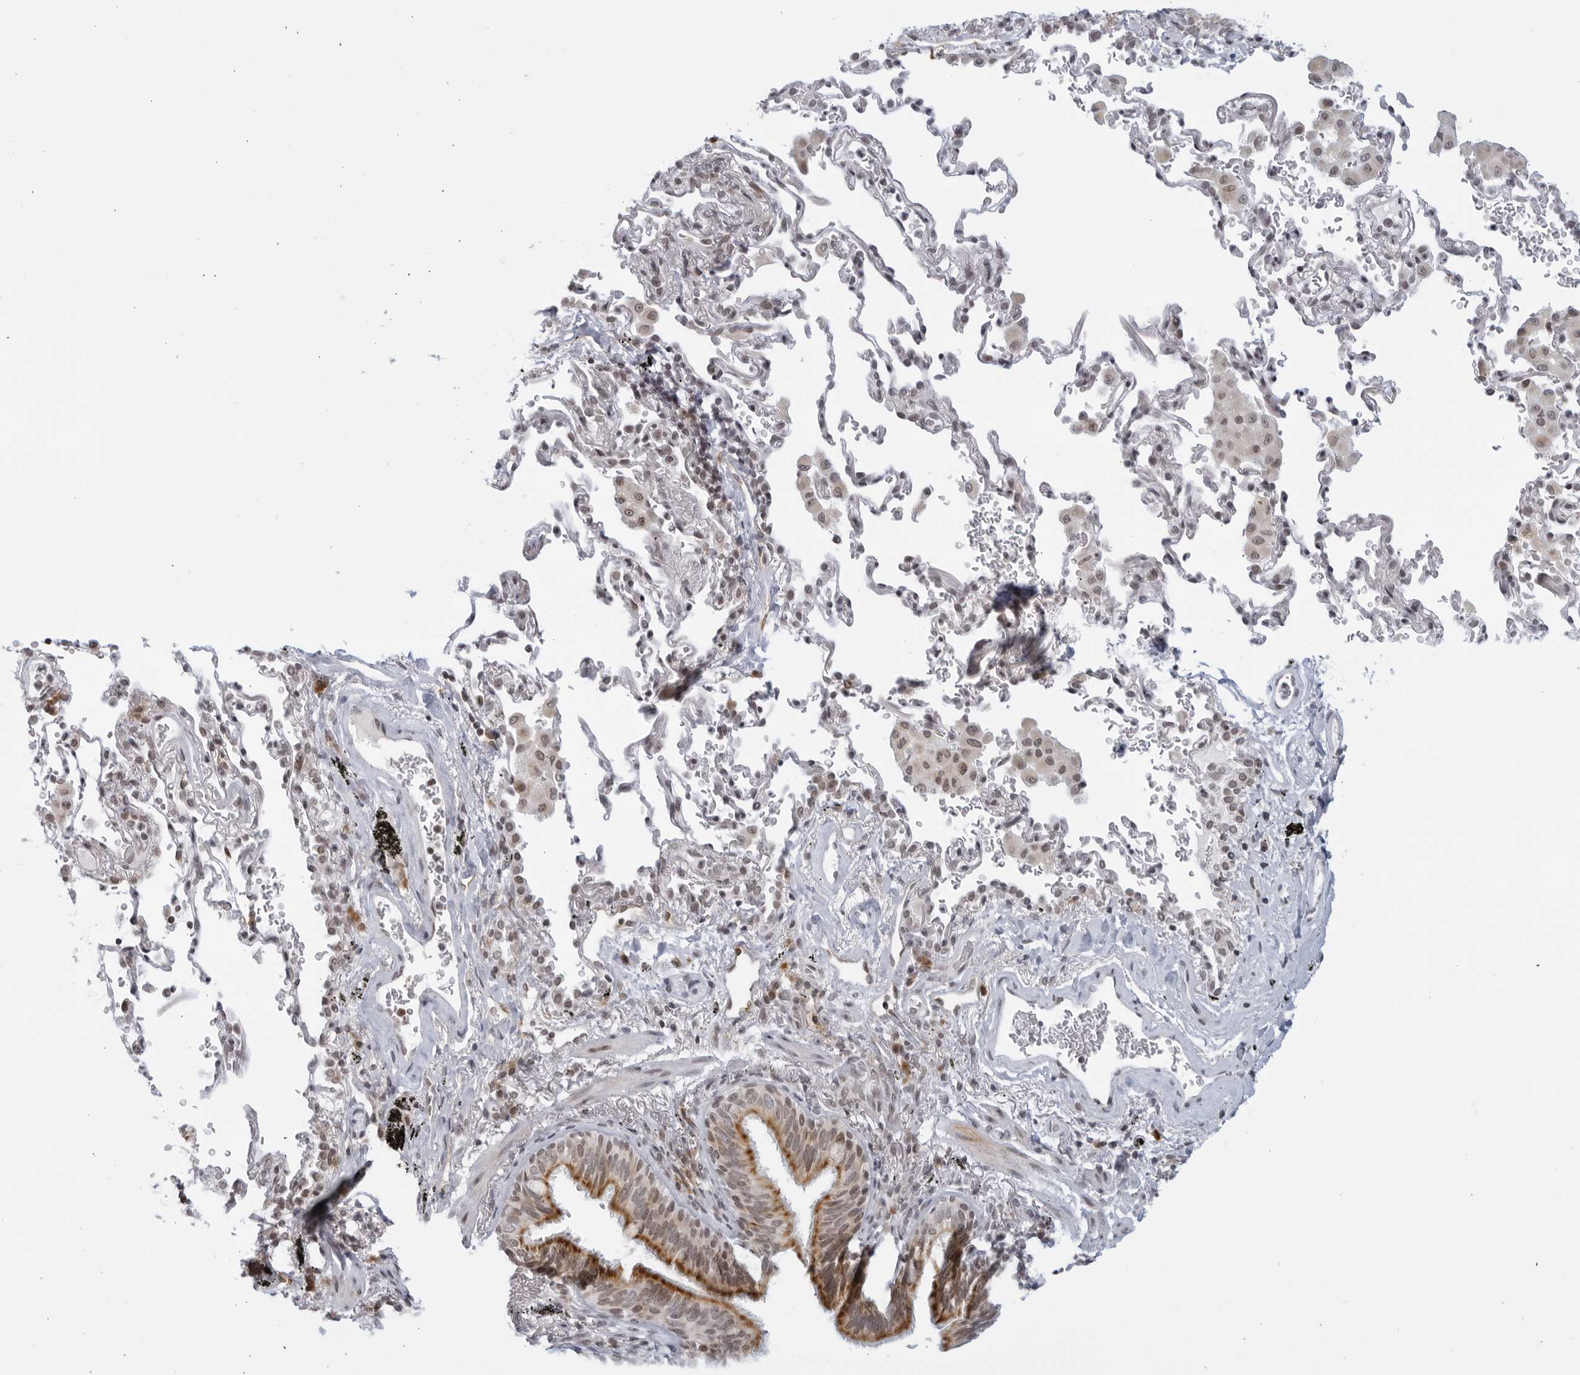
{"staining": {"intensity": "moderate", "quantity": "25%-75%", "location": "cytoplasmic/membranous"}, "tissue": "bronchus", "cell_type": "Respiratory epithelial cells", "image_type": "normal", "snomed": [{"axis": "morphology", "description": "Normal tissue, NOS"}, {"axis": "morphology", "description": "Inflammation, NOS"}, {"axis": "topography", "description": "Bronchus"}], "caption": "A brown stain highlights moderate cytoplasmic/membranous positivity of a protein in respiratory epithelial cells of normal human bronchus. (Brightfield microscopy of DAB IHC at high magnification).", "gene": "RAB11FIP3", "patient": {"sex": "male", "age": 69}}